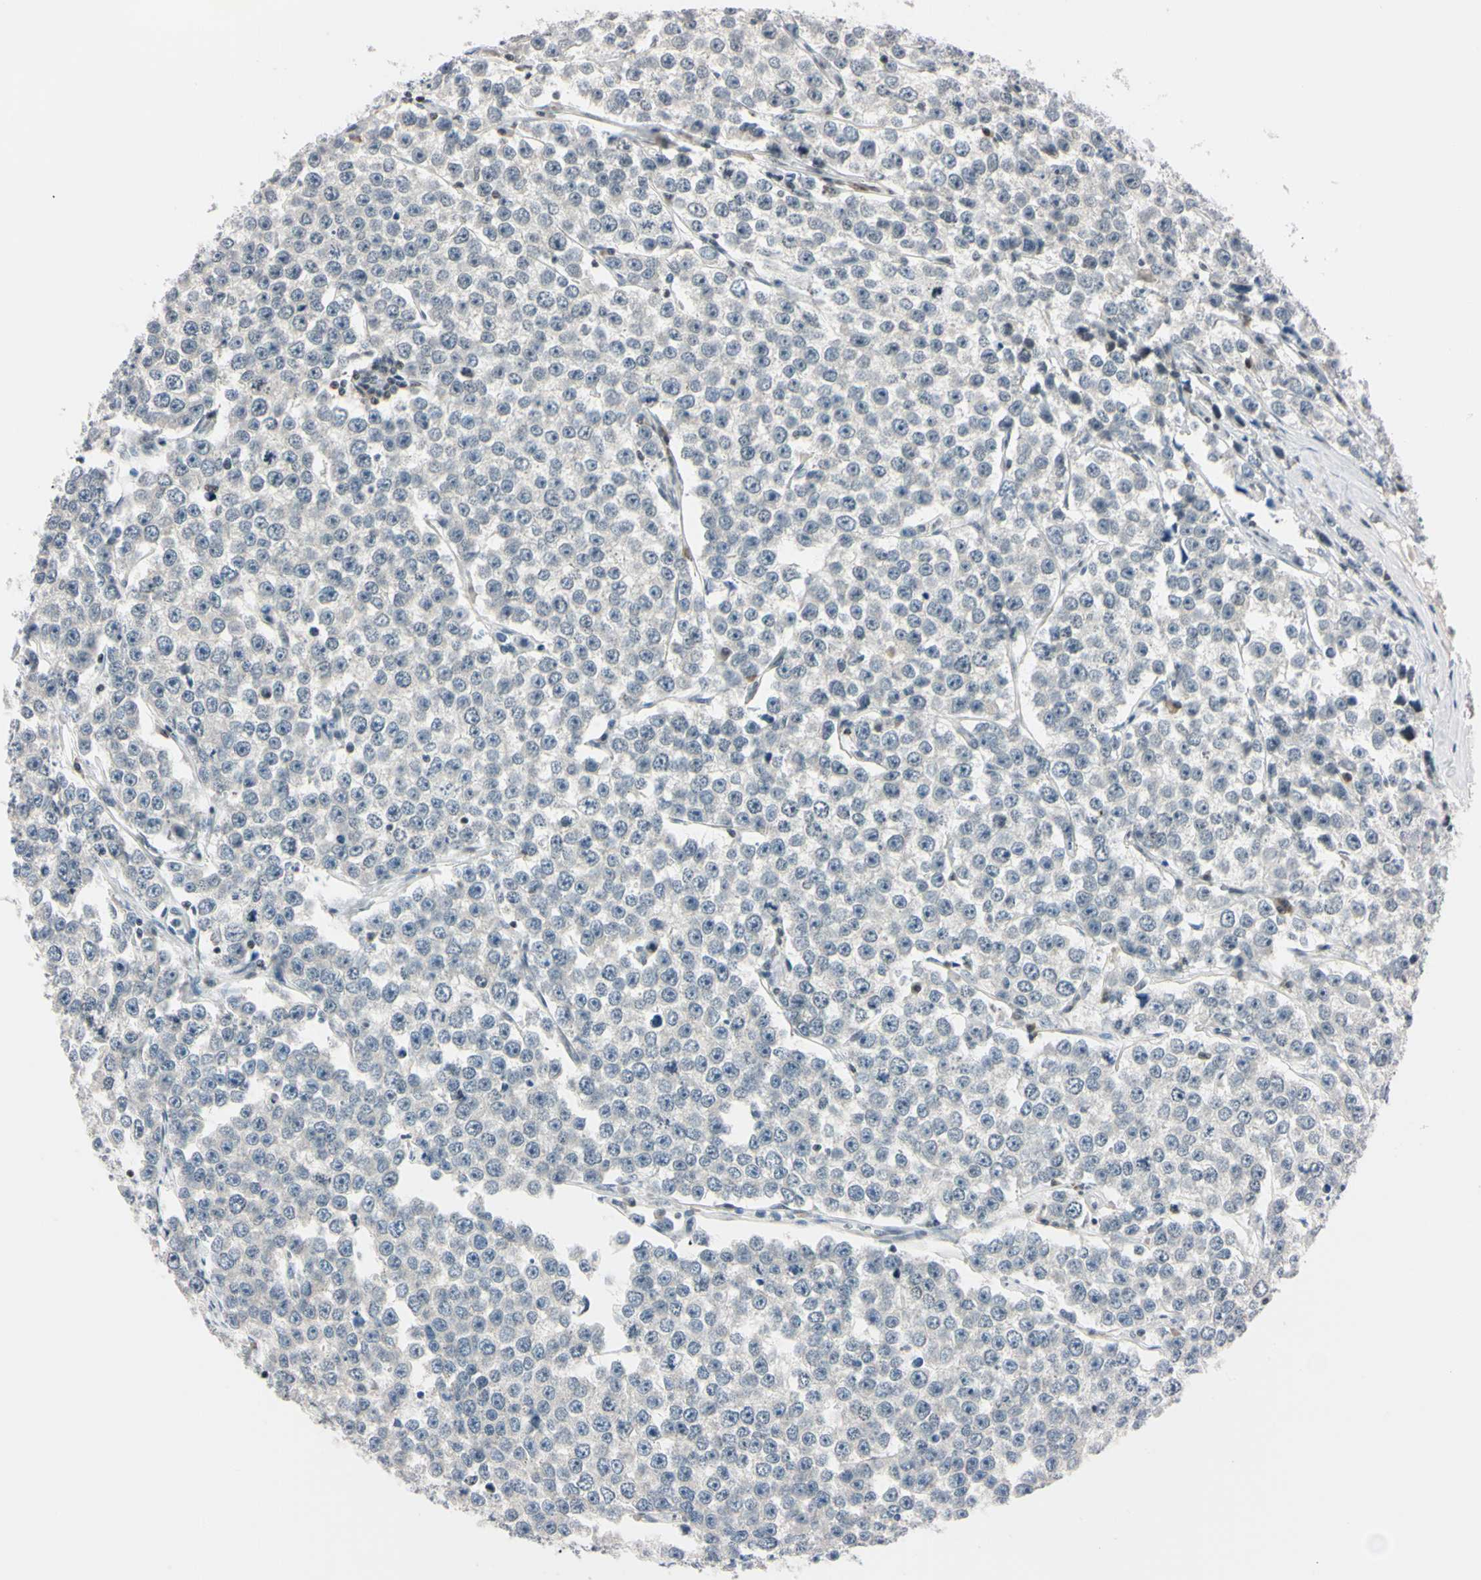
{"staining": {"intensity": "negative", "quantity": "none", "location": "none"}, "tissue": "testis cancer", "cell_type": "Tumor cells", "image_type": "cancer", "snomed": [{"axis": "morphology", "description": "Seminoma, NOS"}, {"axis": "morphology", "description": "Carcinoma, Embryonal, NOS"}, {"axis": "topography", "description": "Testis"}], "caption": "Tumor cells are negative for brown protein staining in testis seminoma. (DAB immunohistochemistry (IHC), high magnification).", "gene": "C1orf174", "patient": {"sex": "male", "age": 52}}